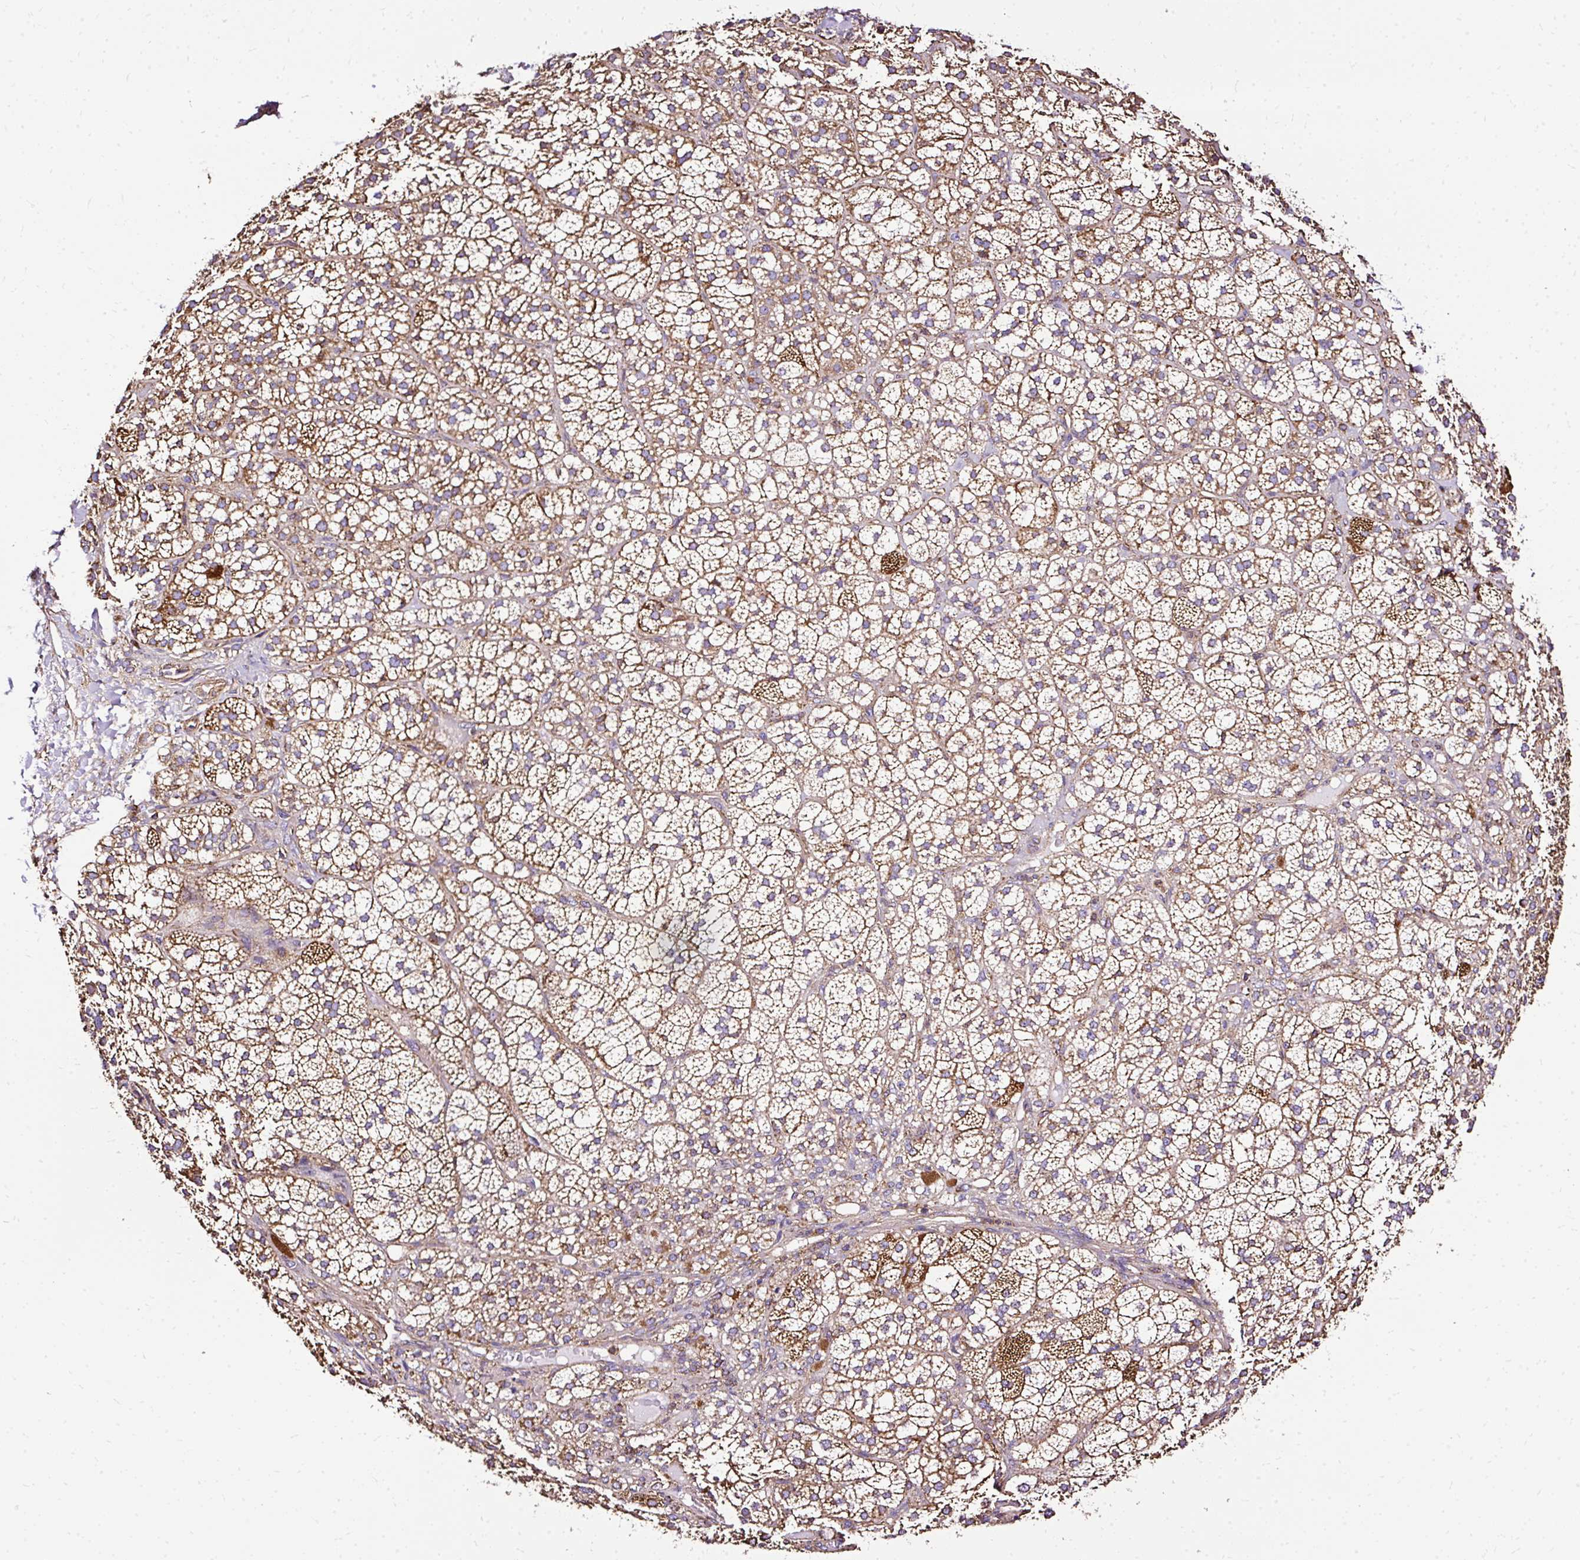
{"staining": {"intensity": "moderate", "quantity": ">75%", "location": "cytoplasmic/membranous"}, "tissue": "adrenal gland", "cell_type": "Glandular cells", "image_type": "normal", "snomed": [{"axis": "morphology", "description": "Normal tissue, NOS"}, {"axis": "topography", "description": "Adrenal gland"}], "caption": "The image reveals immunohistochemical staining of unremarkable adrenal gland. There is moderate cytoplasmic/membranous staining is seen in about >75% of glandular cells. (IHC, brightfield microscopy, high magnification).", "gene": "KLHL11", "patient": {"sex": "female", "age": 60}}